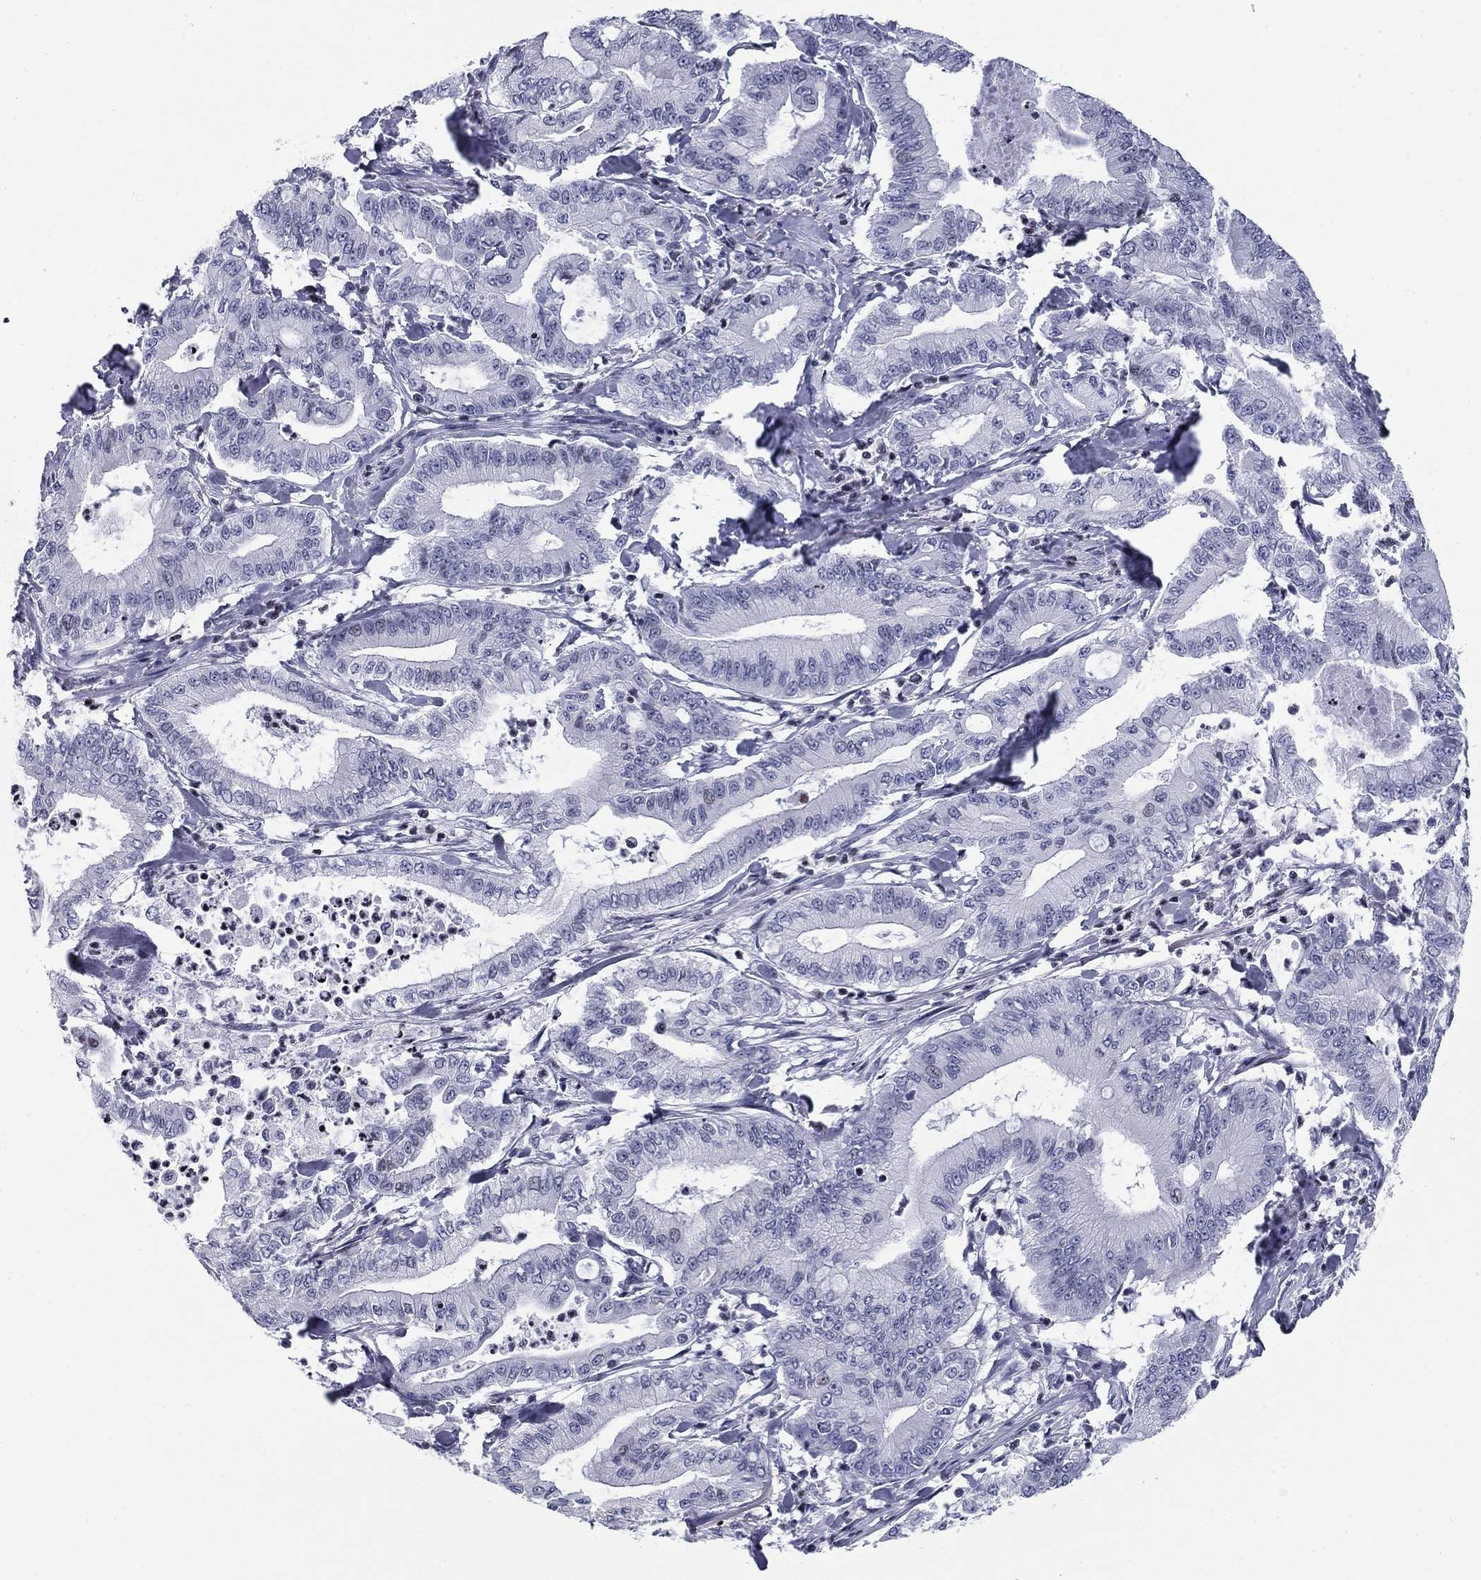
{"staining": {"intensity": "negative", "quantity": "none", "location": "none"}, "tissue": "pancreatic cancer", "cell_type": "Tumor cells", "image_type": "cancer", "snomed": [{"axis": "morphology", "description": "Adenocarcinoma, NOS"}, {"axis": "topography", "description": "Pancreas"}], "caption": "High power microscopy micrograph of an IHC photomicrograph of pancreatic cancer, revealing no significant expression in tumor cells.", "gene": "CCDC144A", "patient": {"sex": "male", "age": 71}}